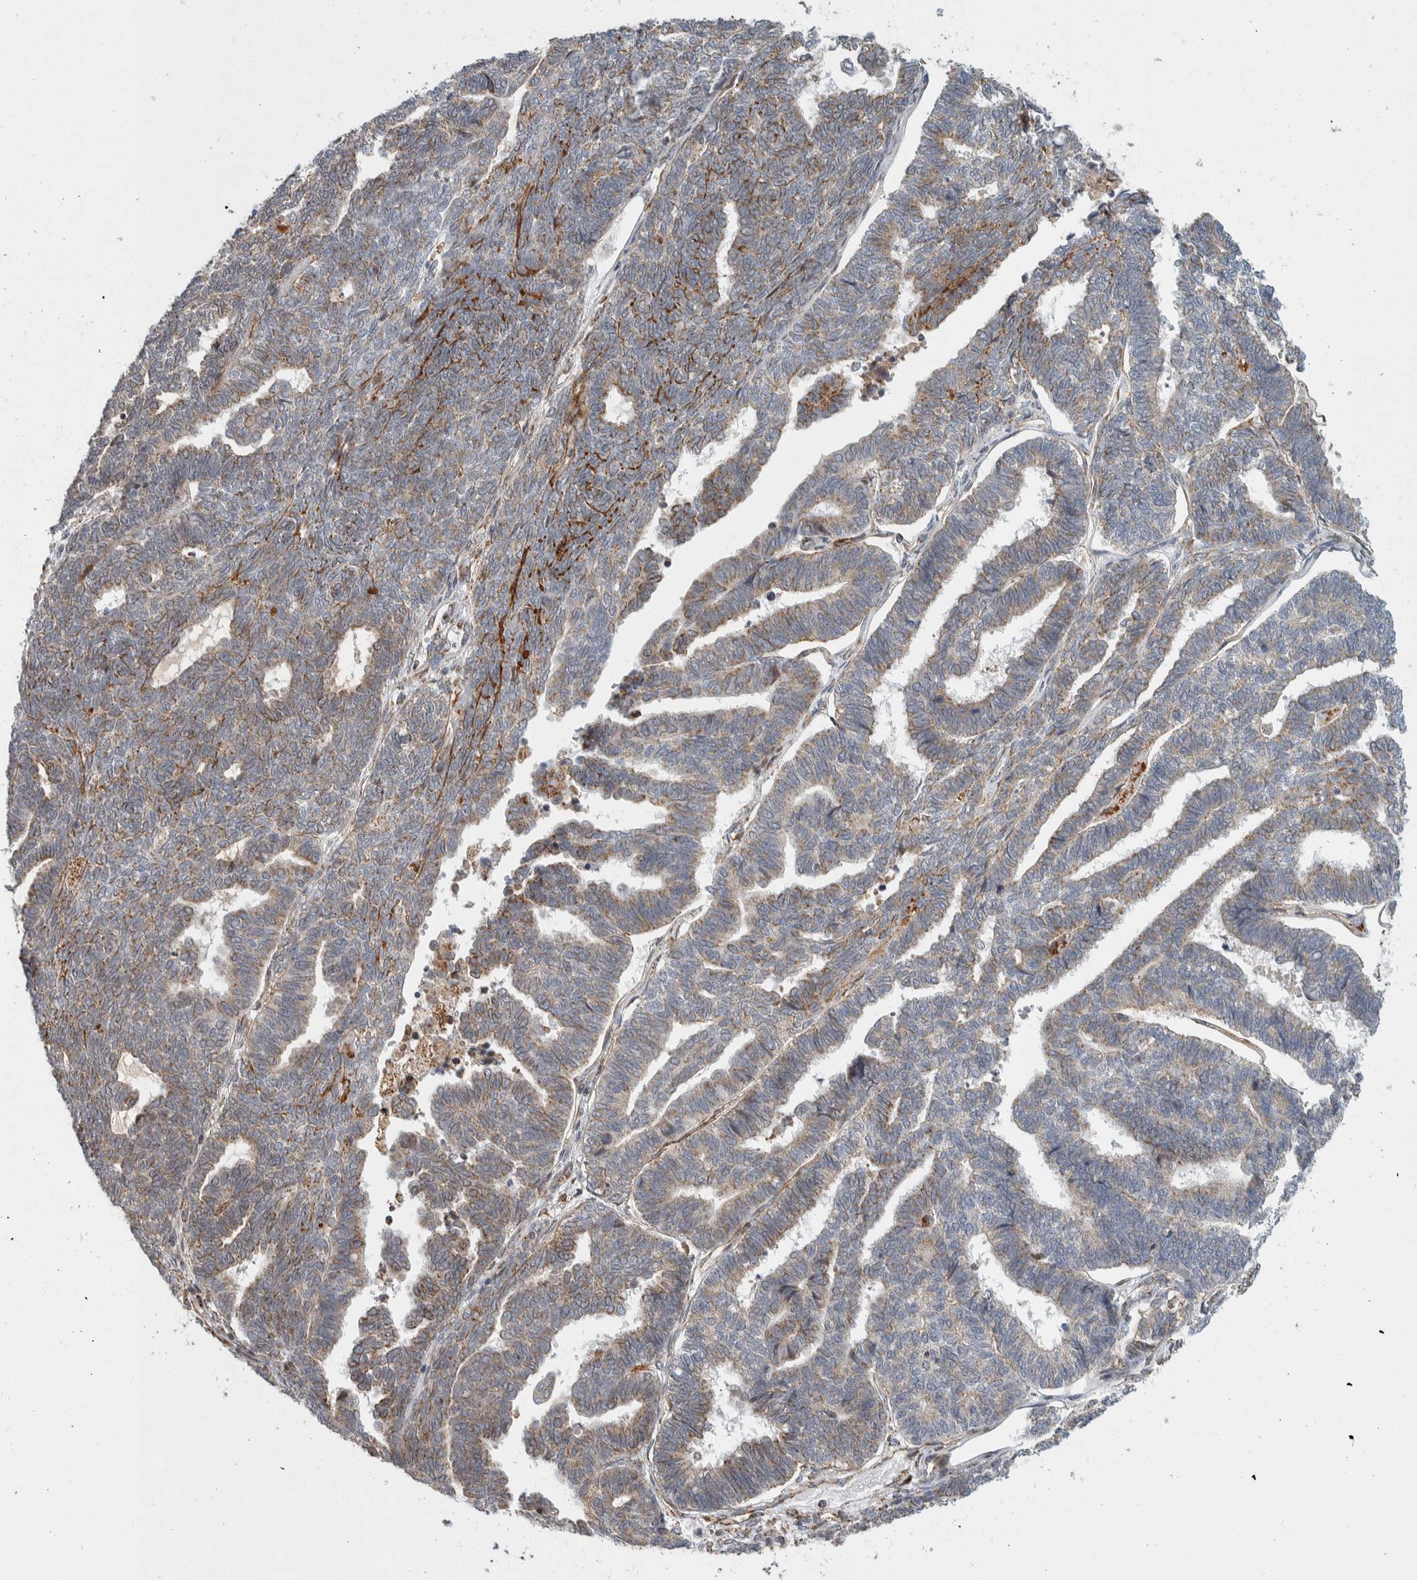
{"staining": {"intensity": "moderate", "quantity": ">75%", "location": "cytoplasmic/membranous"}, "tissue": "endometrial cancer", "cell_type": "Tumor cells", "image_type": "cancer", "snomed": [{"axis": "morphology", "description": "Adenocarcinoma, NOS"}, {"axis": "topography", "description": "Endometrium"}], "caption": "Immunohistochemistry of adenocarcinoma (endometrial) displays medium levels of moderate cytoplasmic/membranous staining in approximately >75% of tumor cells.", "gene": "AFP", "patient": {"sex": "female", "age": 70}}